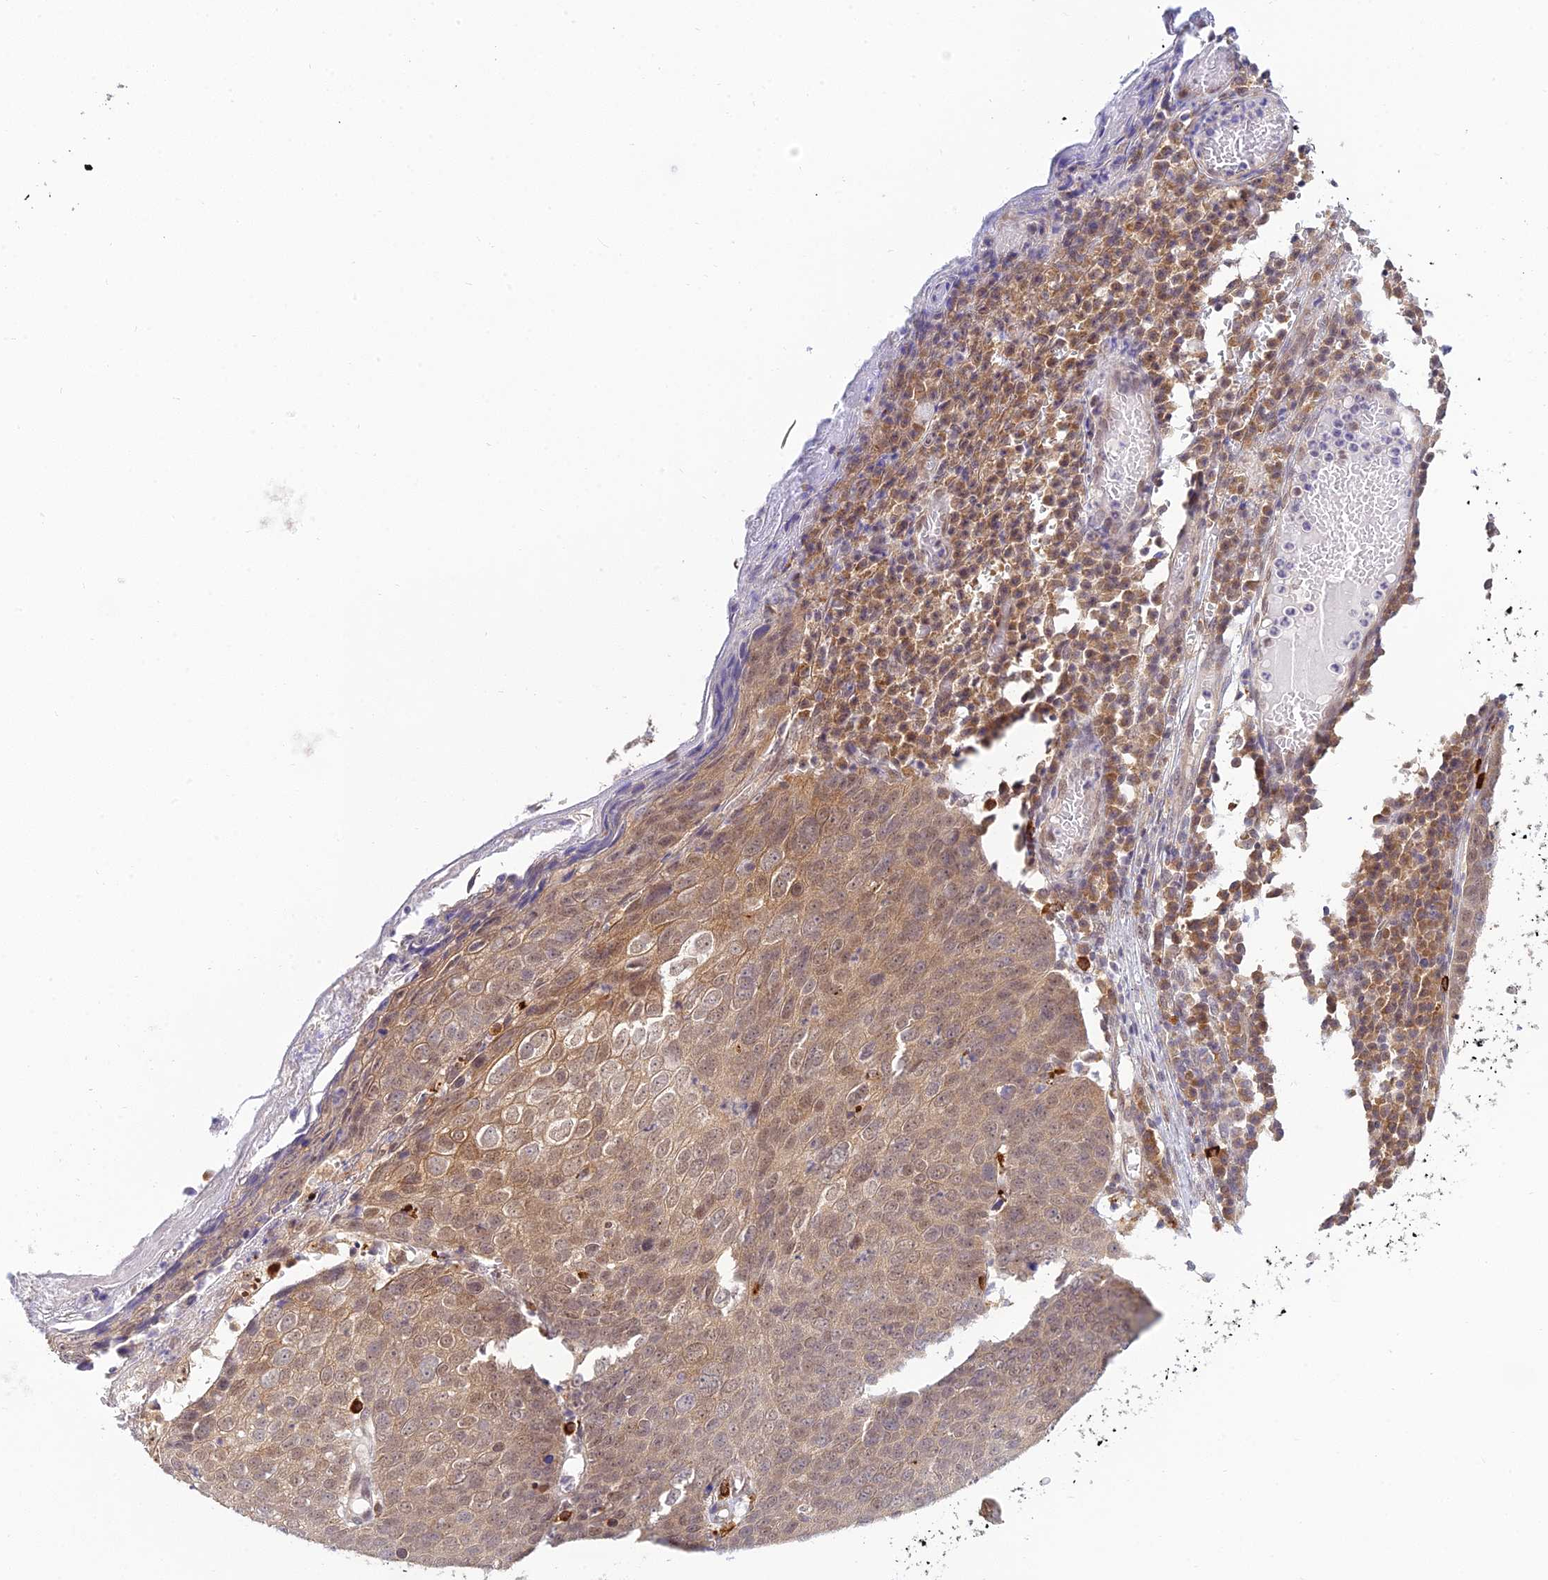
{"staining": {"intensity": "moderate", "quantity": "25%-75%", "location": "cytoplasmic/membranous,nuclear"}, "tissue": "skin cancer", "cell_type": "Tumor cells", "image_type": "cancer", "snomed": [{"axis": "morphology", "description": "Squamous cell carcinoma, NOS"}, {"axis": "topography", "description": "Skin"}], "caption": "High-power microscopy captured an immunohistochemistry (IHC) photomicrograph of squamous cell carcinoma (skin), revealing moderate cytoplasmic/membranous and nuclear positivity in approximately 25%-75% of tumor cells.", "gene": "SKIC8", "patient": {"sex": "male", "age": 71}}